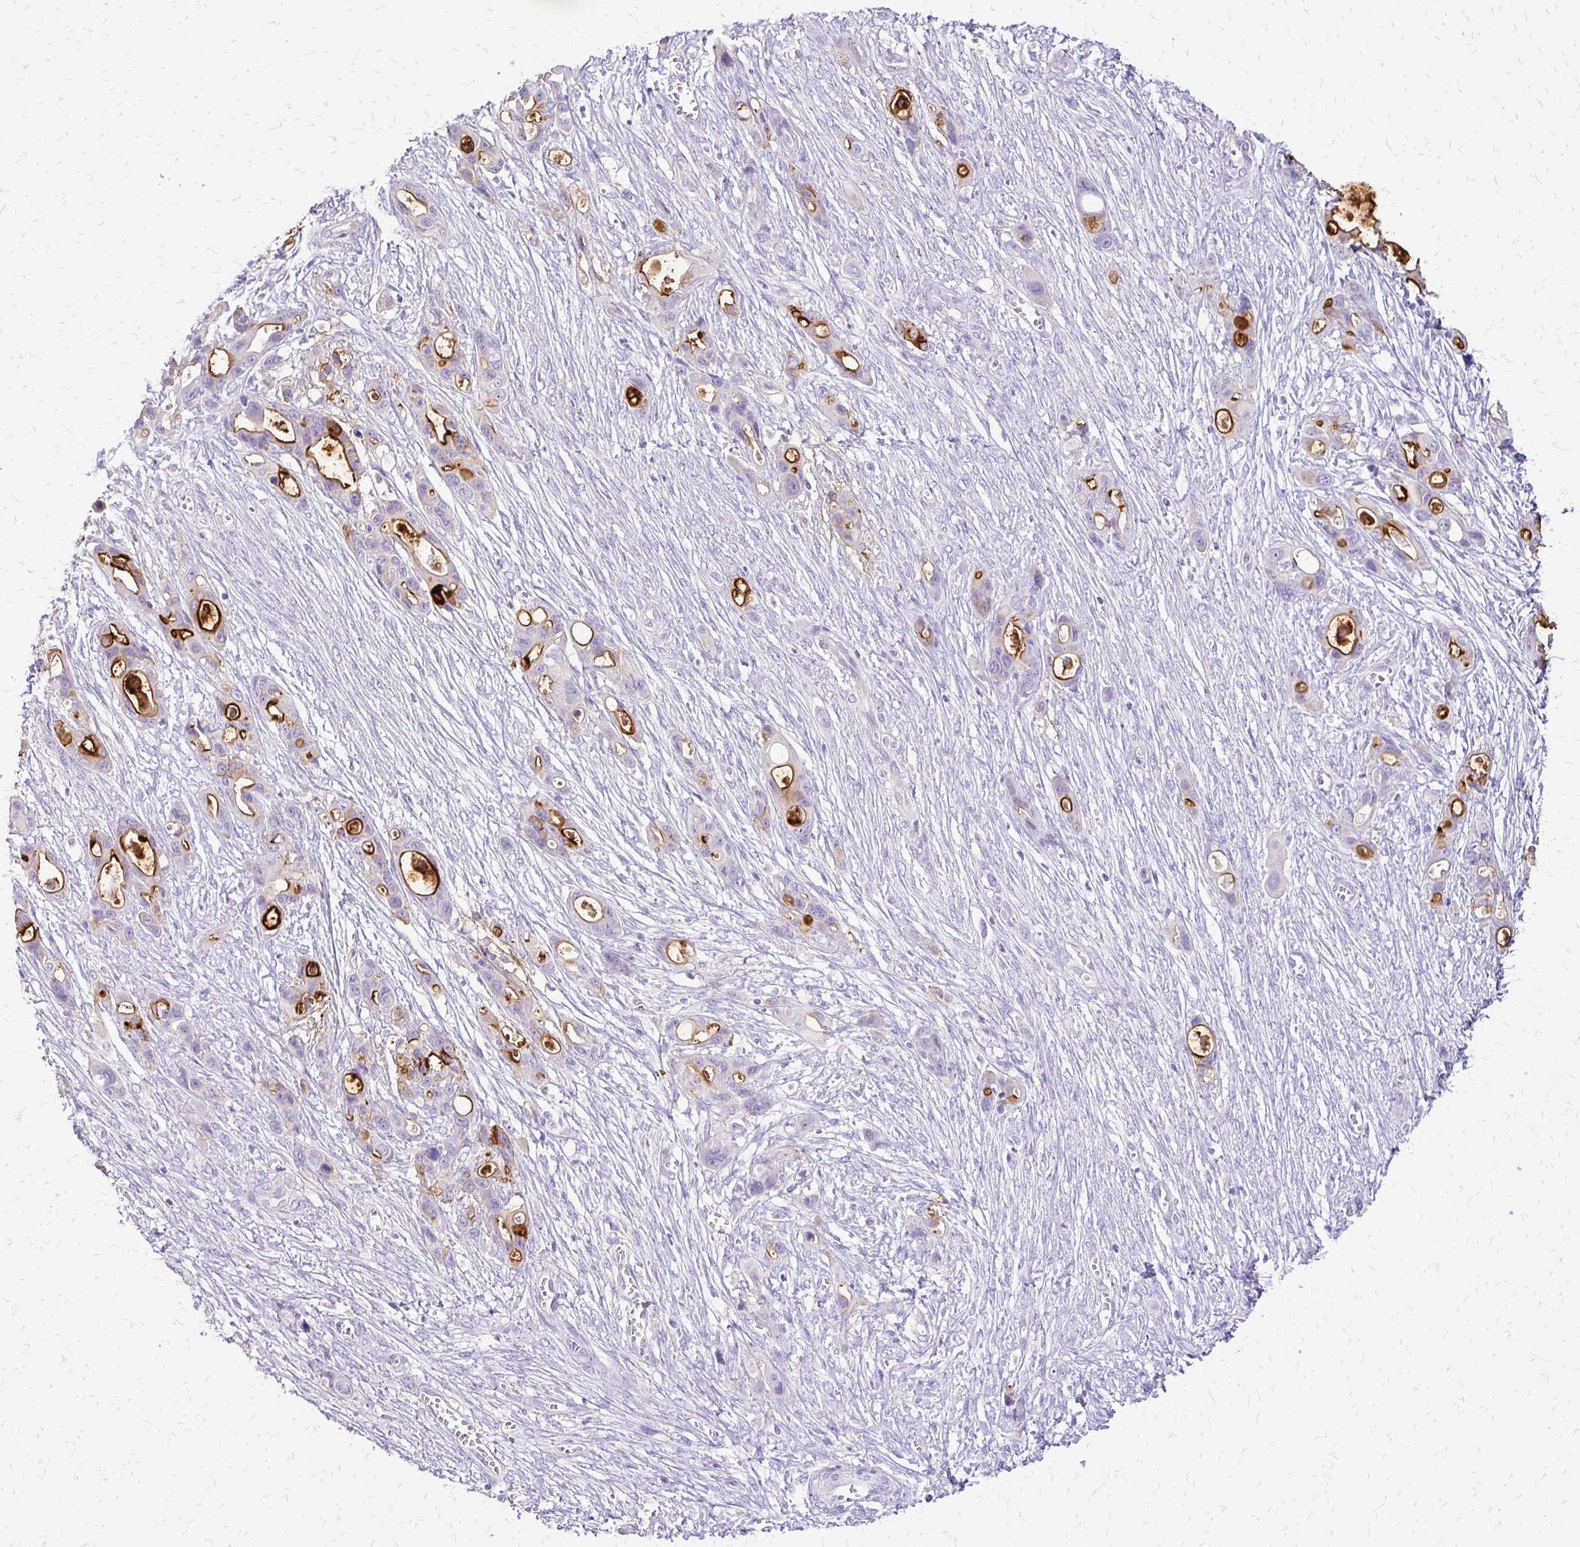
{"staining": {"intensity": "strong", "quantity": "25%-75%", "location": "cytoplasmic/membranous"}, "tissue": "ovarian cancer", "cell_type": "Tumor cells", "image_type": "cancer", "snomed": [{"axis": "morphology", "description": "Cystadenocarcinoma, mucinous, NOS"}, {"axis": "topography", "description": "Ovary"}], "caption": "Protein analysis of ovarian cancer (mucinous cystadenocarcinoma) tissue reveals strong cytoplasmic/membranous staining in about 25%-75% of tumor cells.", "gene": "ALPG", "patient": {"sex": "female", "age": 70}}